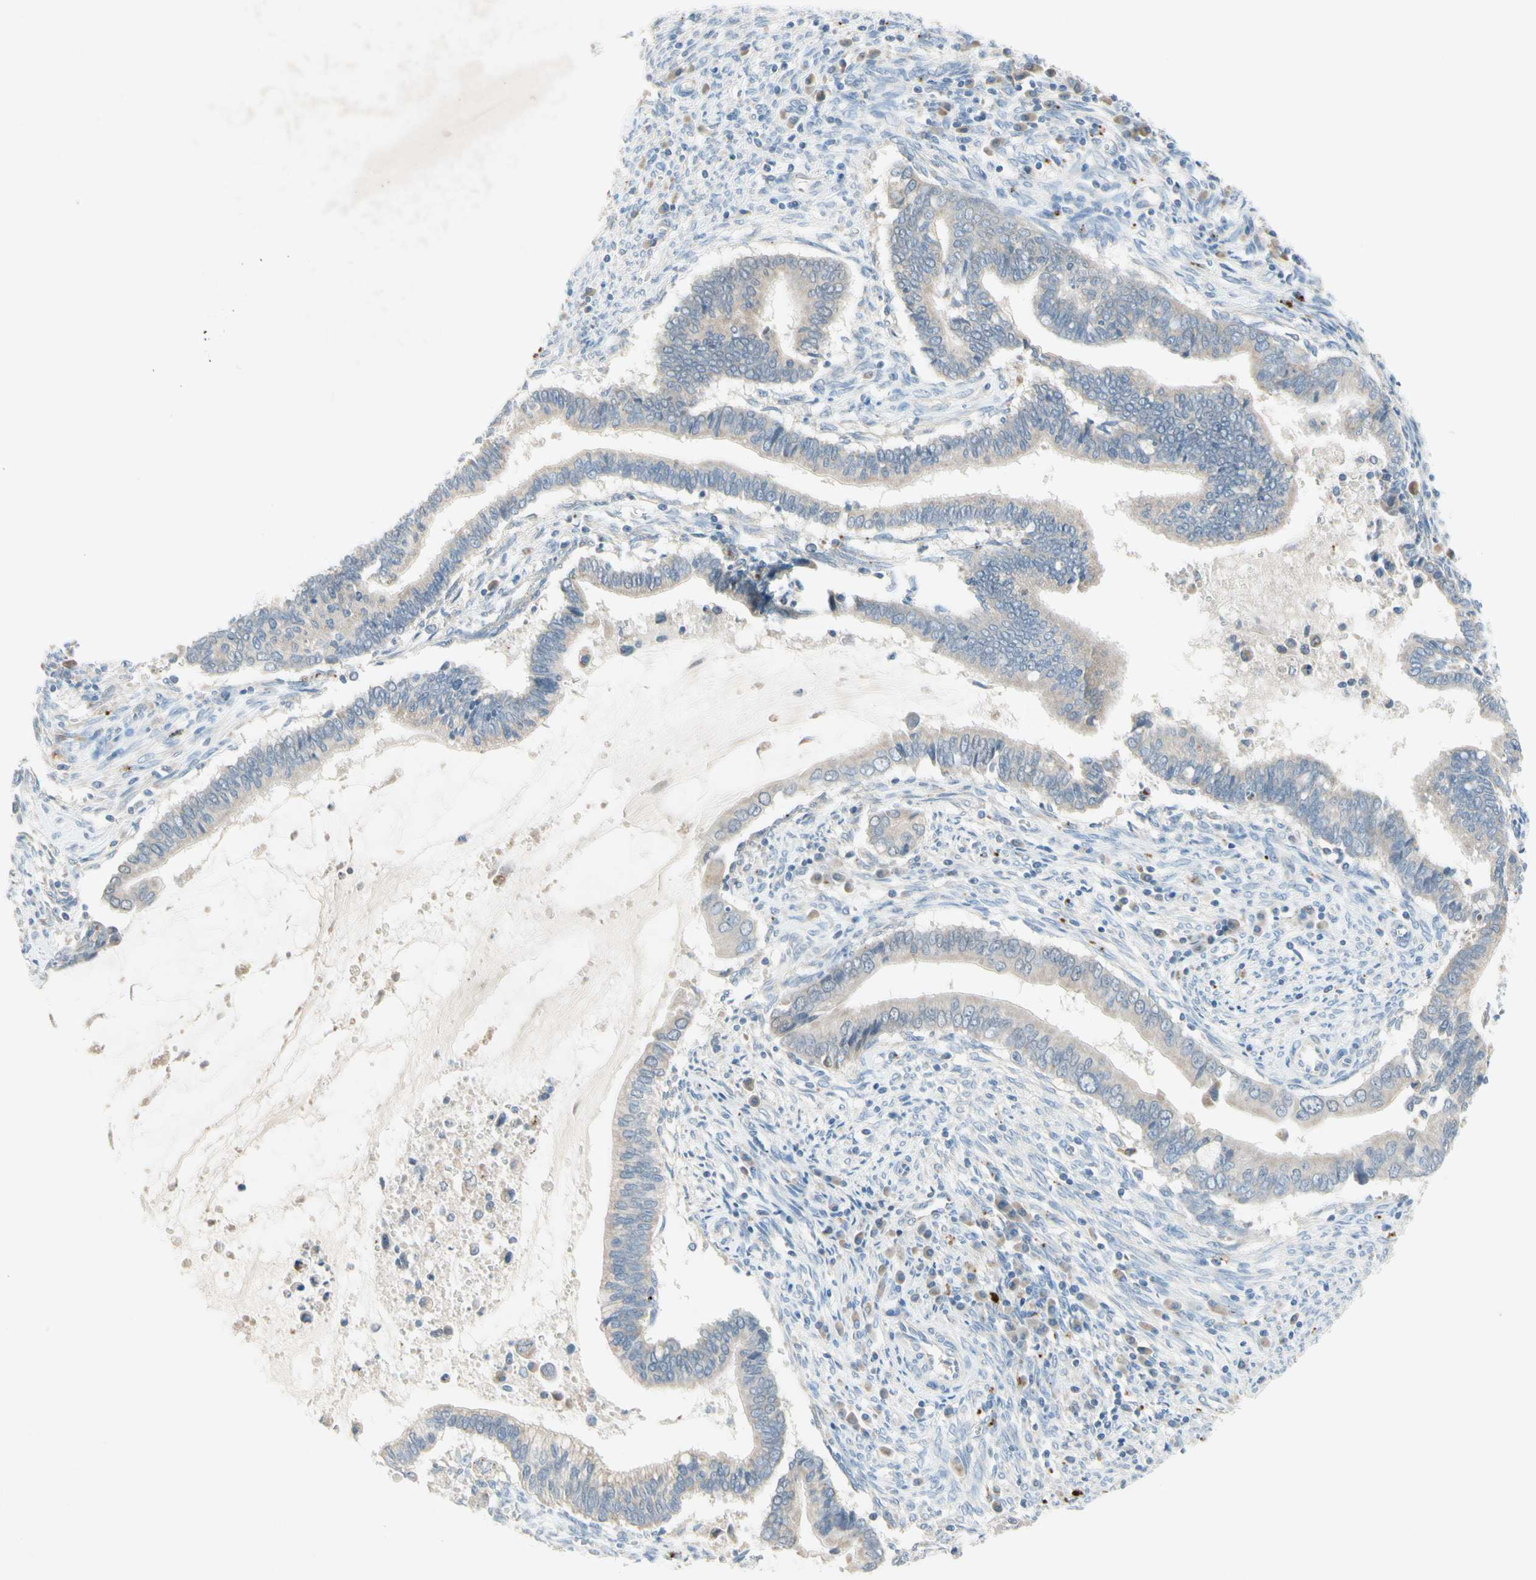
{"staining": {"intensity": "weak", "quantity": "25%-75%", "location": "cytoplasmic/membranous"}, "tissue": "cervical cancer", "cell_type": "Tumor cells", "image_type": "cancer", "snomed": [{"axis": "morphology", "description": "Adenocarcinoma, NOS"}, {"axis": "topography", "description": "Cervix"}], "caption": "The histopathology image exhibits staining of cervical adenocarcinoma, revealing weak cytoplasmic/membranous protein positivity (brown color) within tumor cells. (DAB IHC, brown staining for protein, blue staining for nuclei).", "gene": "MFF", "patient": {"sex": "female", "age": 44}}